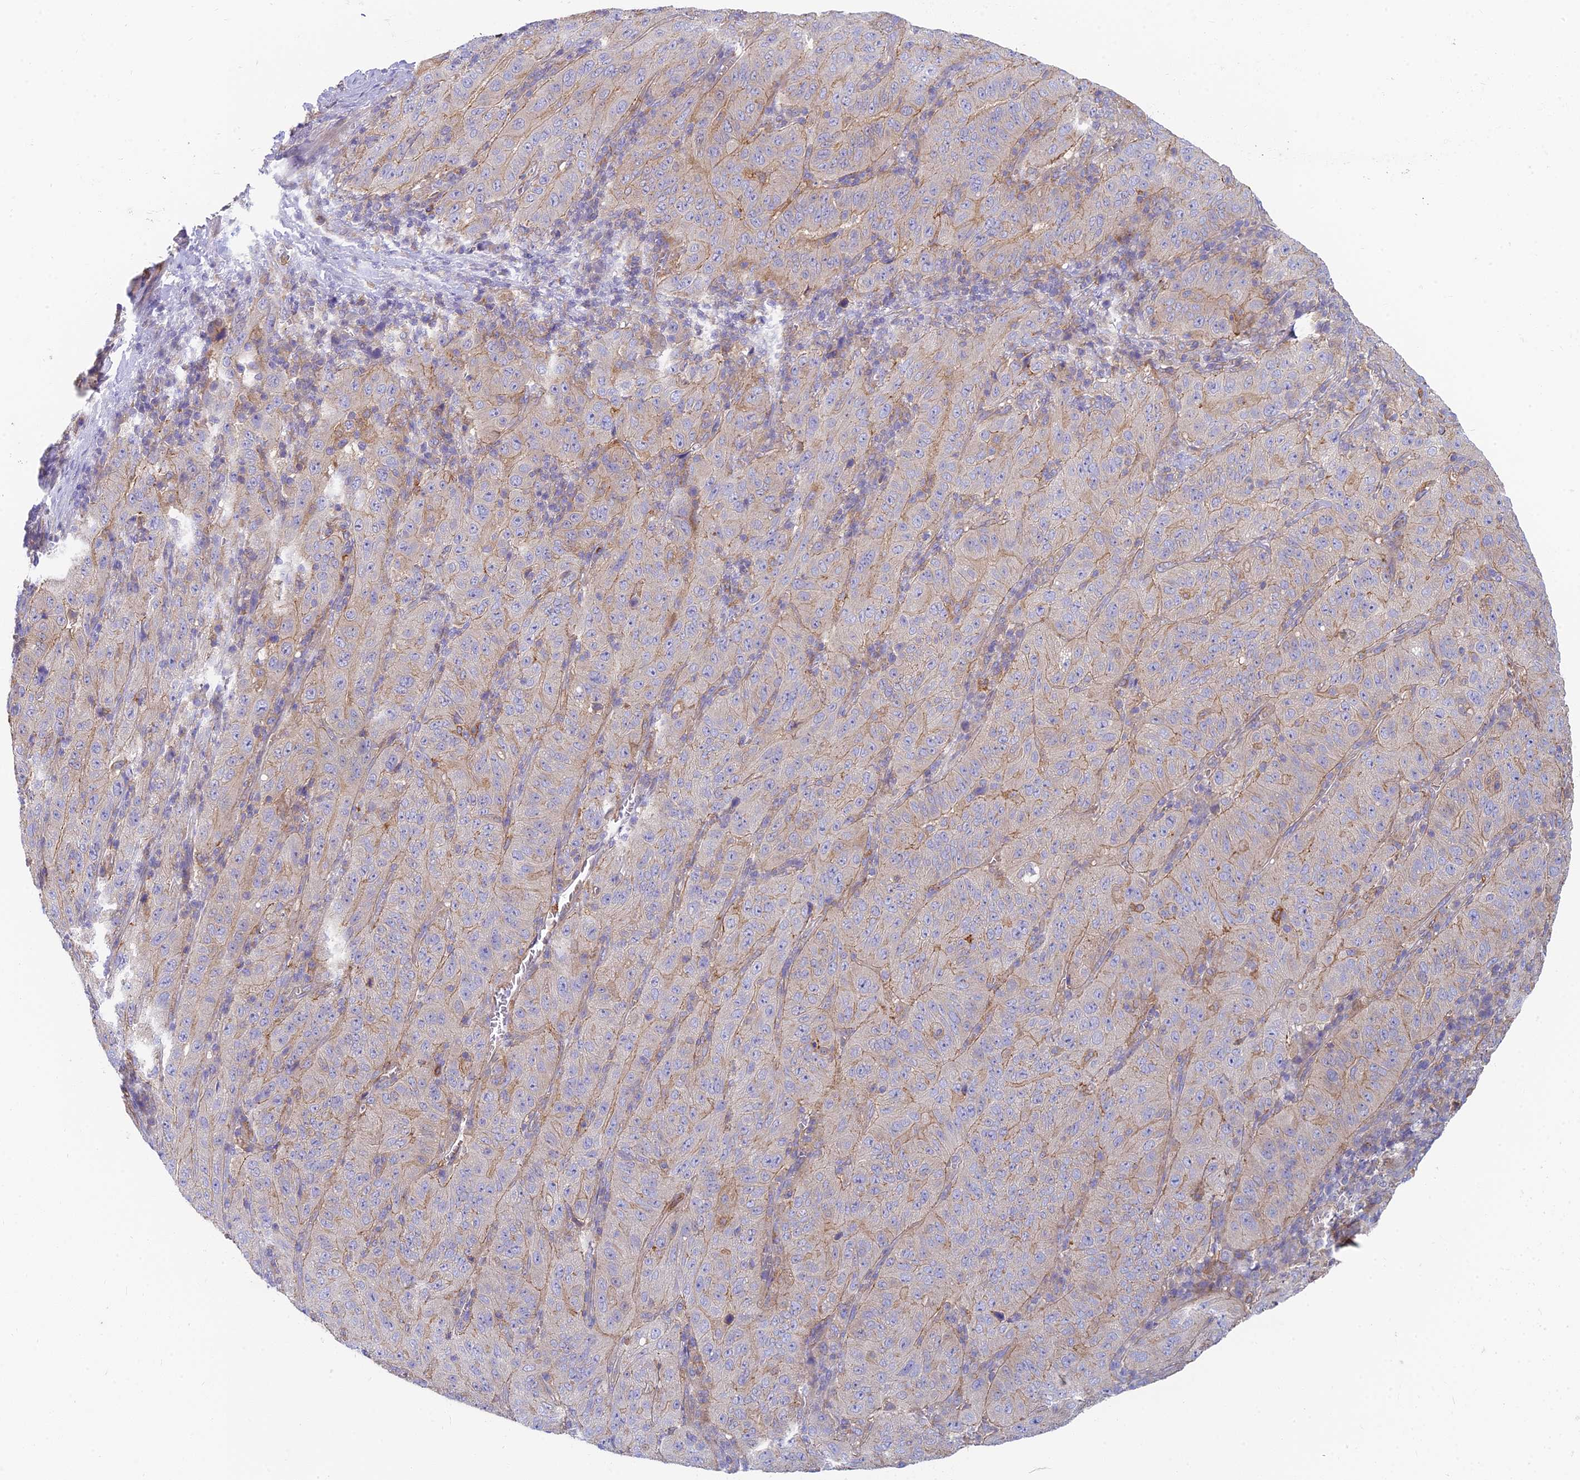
{"staining": {"intensity": "weak", "quantity": "25%-75%", "location": "cytoplasmic/membranous"}, "tissue": "pancreatic cancer", "cell_type": "Tumor cells", "image_type": "cancer", "snomed": [{"axis": "morphology", "description": "Adenocarcinoma, NOS"}, {"axis": "topography", "description": "Pancreas"}], "caption": "The photomicrograph reveals a brown stain indicating the presence of a protein in the cytoplasmic/membranous of tumor cells in adenocarcinoma (pancreatic). (IHC, brightfield microscopy, high magnification).", "gene": "STRN4", "patient": {"sex": "male", "age": 63}}